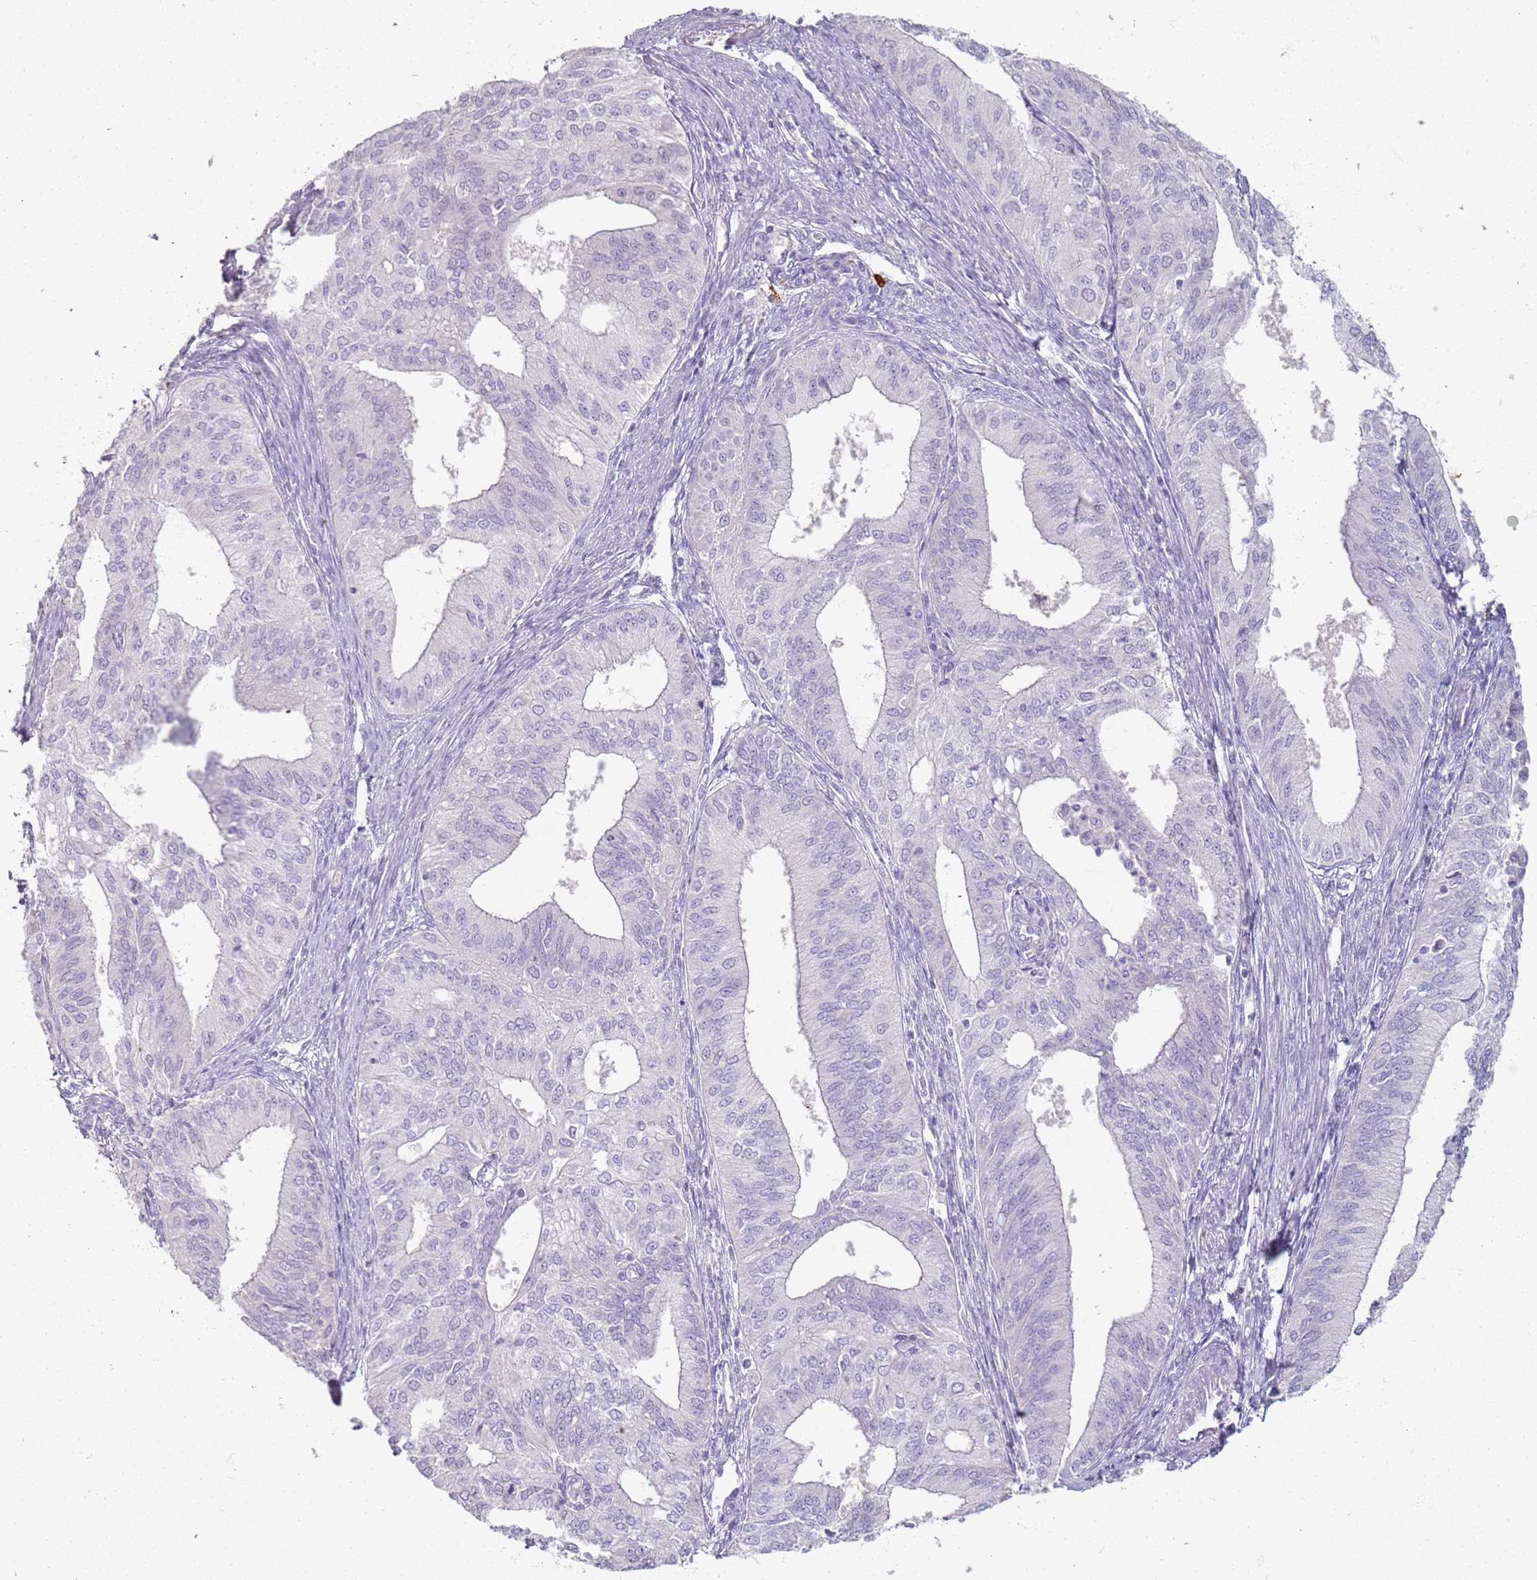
{"staining": {"intensity": "negative", "quantity": "none", "location": "none"}, "tissue": "endometrial cancer", "cell_type": "Tumor cells", "image_type": "cancer", "snomed": [{"axis": "morphology", "description": "Adenocarcinoma, NOS"}, {"axis": "topography", "description": "Endometrium"}], "caption": "The IHC histopathology image has no significant positivity in tumor cells of endometrial adenocarcinoma tissue. (Immunohistochemistry (ihc), brightfield microscopy, high magnification).", "gene": "CD40LG", "patient": {"sex": "female", "age": 50}}